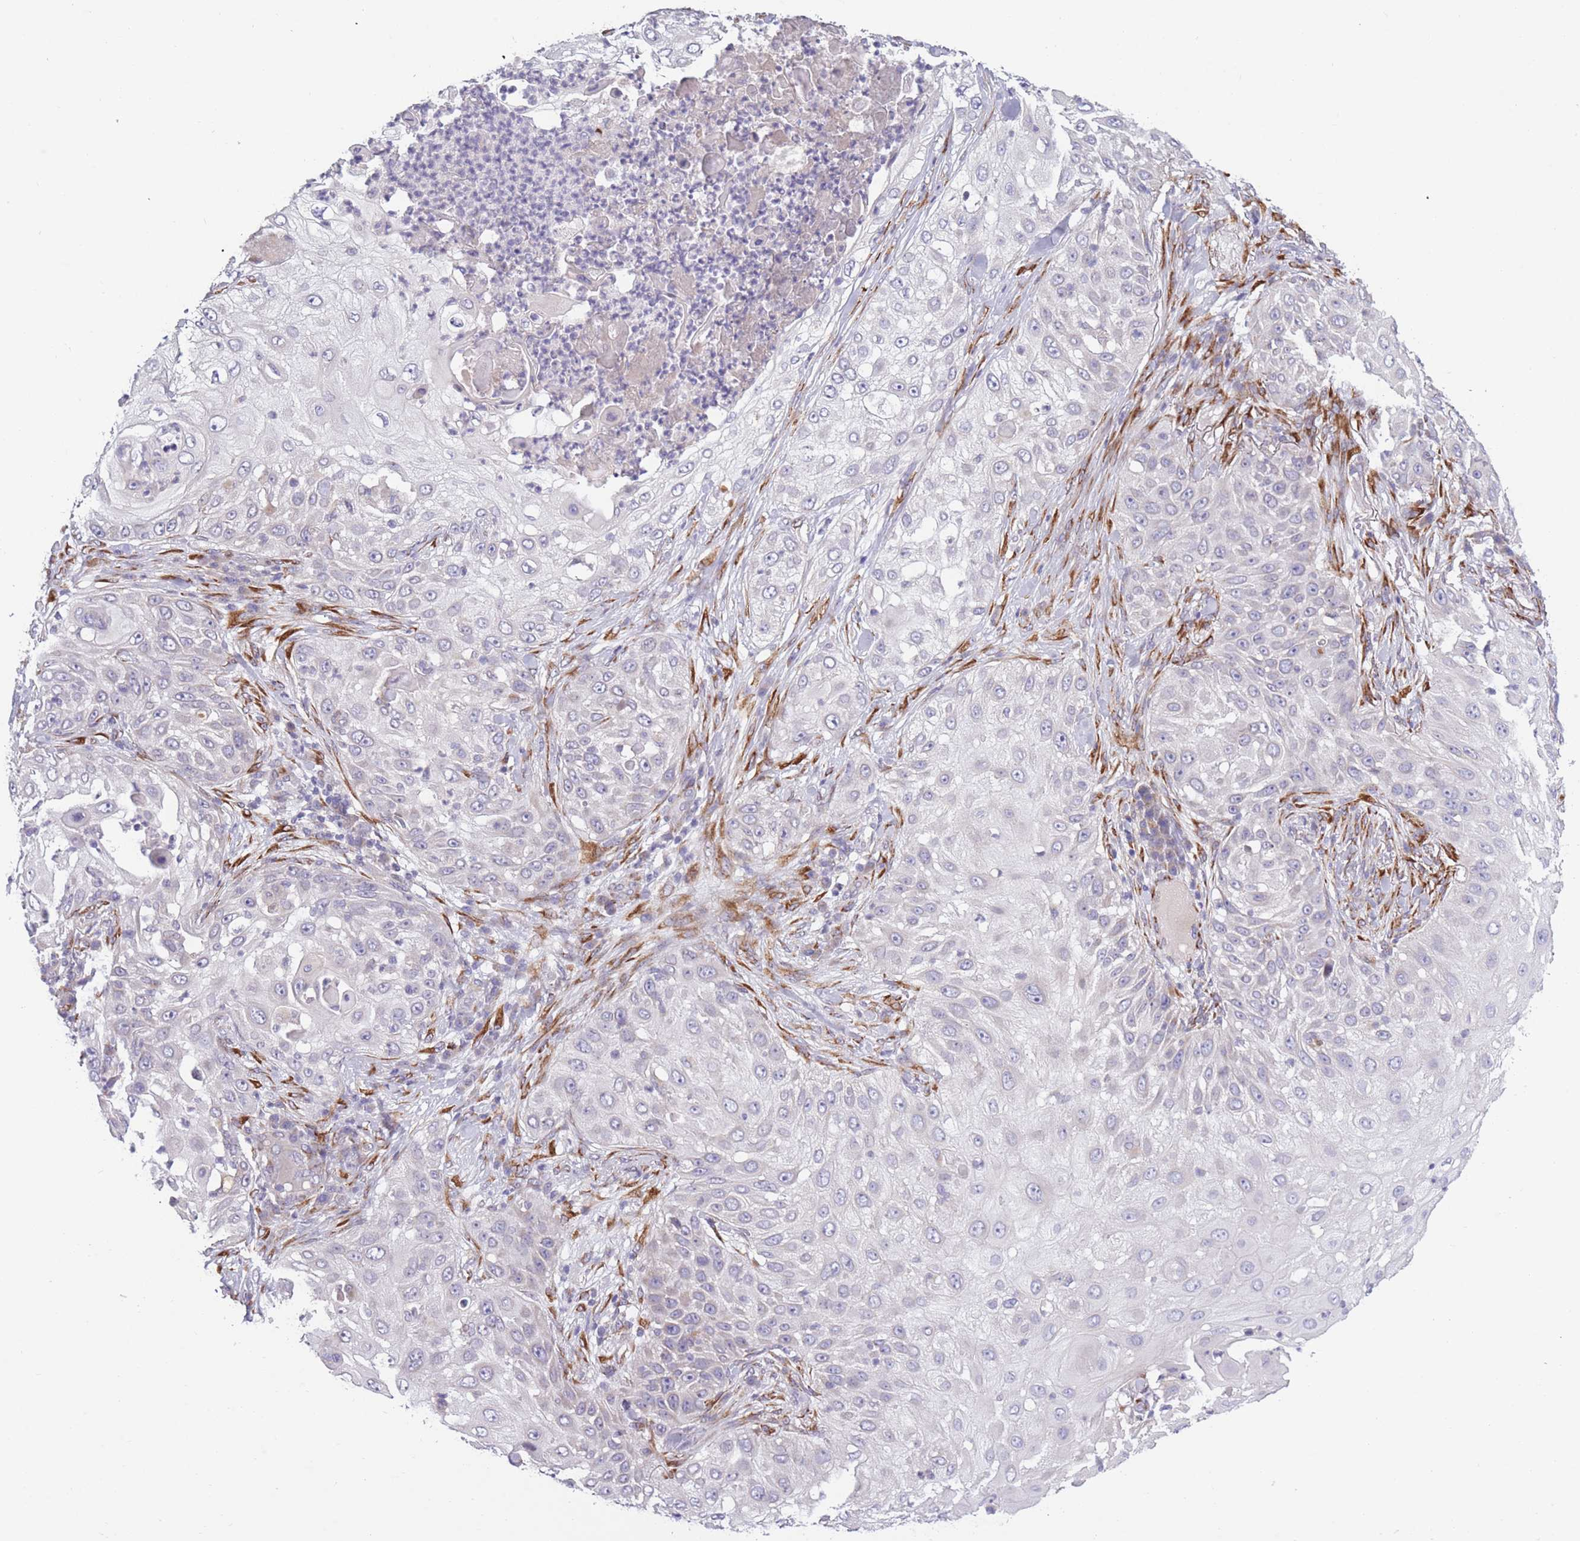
{"staining": {"intensity": "negative", "quantity": "none", "location": "none"}, "tissue": "skin cancer", "cell_type": "Tumor cells", "image_type": "cancer", "snomed": [{"axis": "morphology", "description": "Squamous cell carcinoma, NOS"}, {"axis": "topography", "description": "Skin"}], "caption": "A high-resolution image shows immunohistochemistry staining of squamous cell carcinoma (skin), which exhibits no significant expression in tumor cells.", "gene": "CCNQ", "patient": {"sex": "female", "age": 44}}